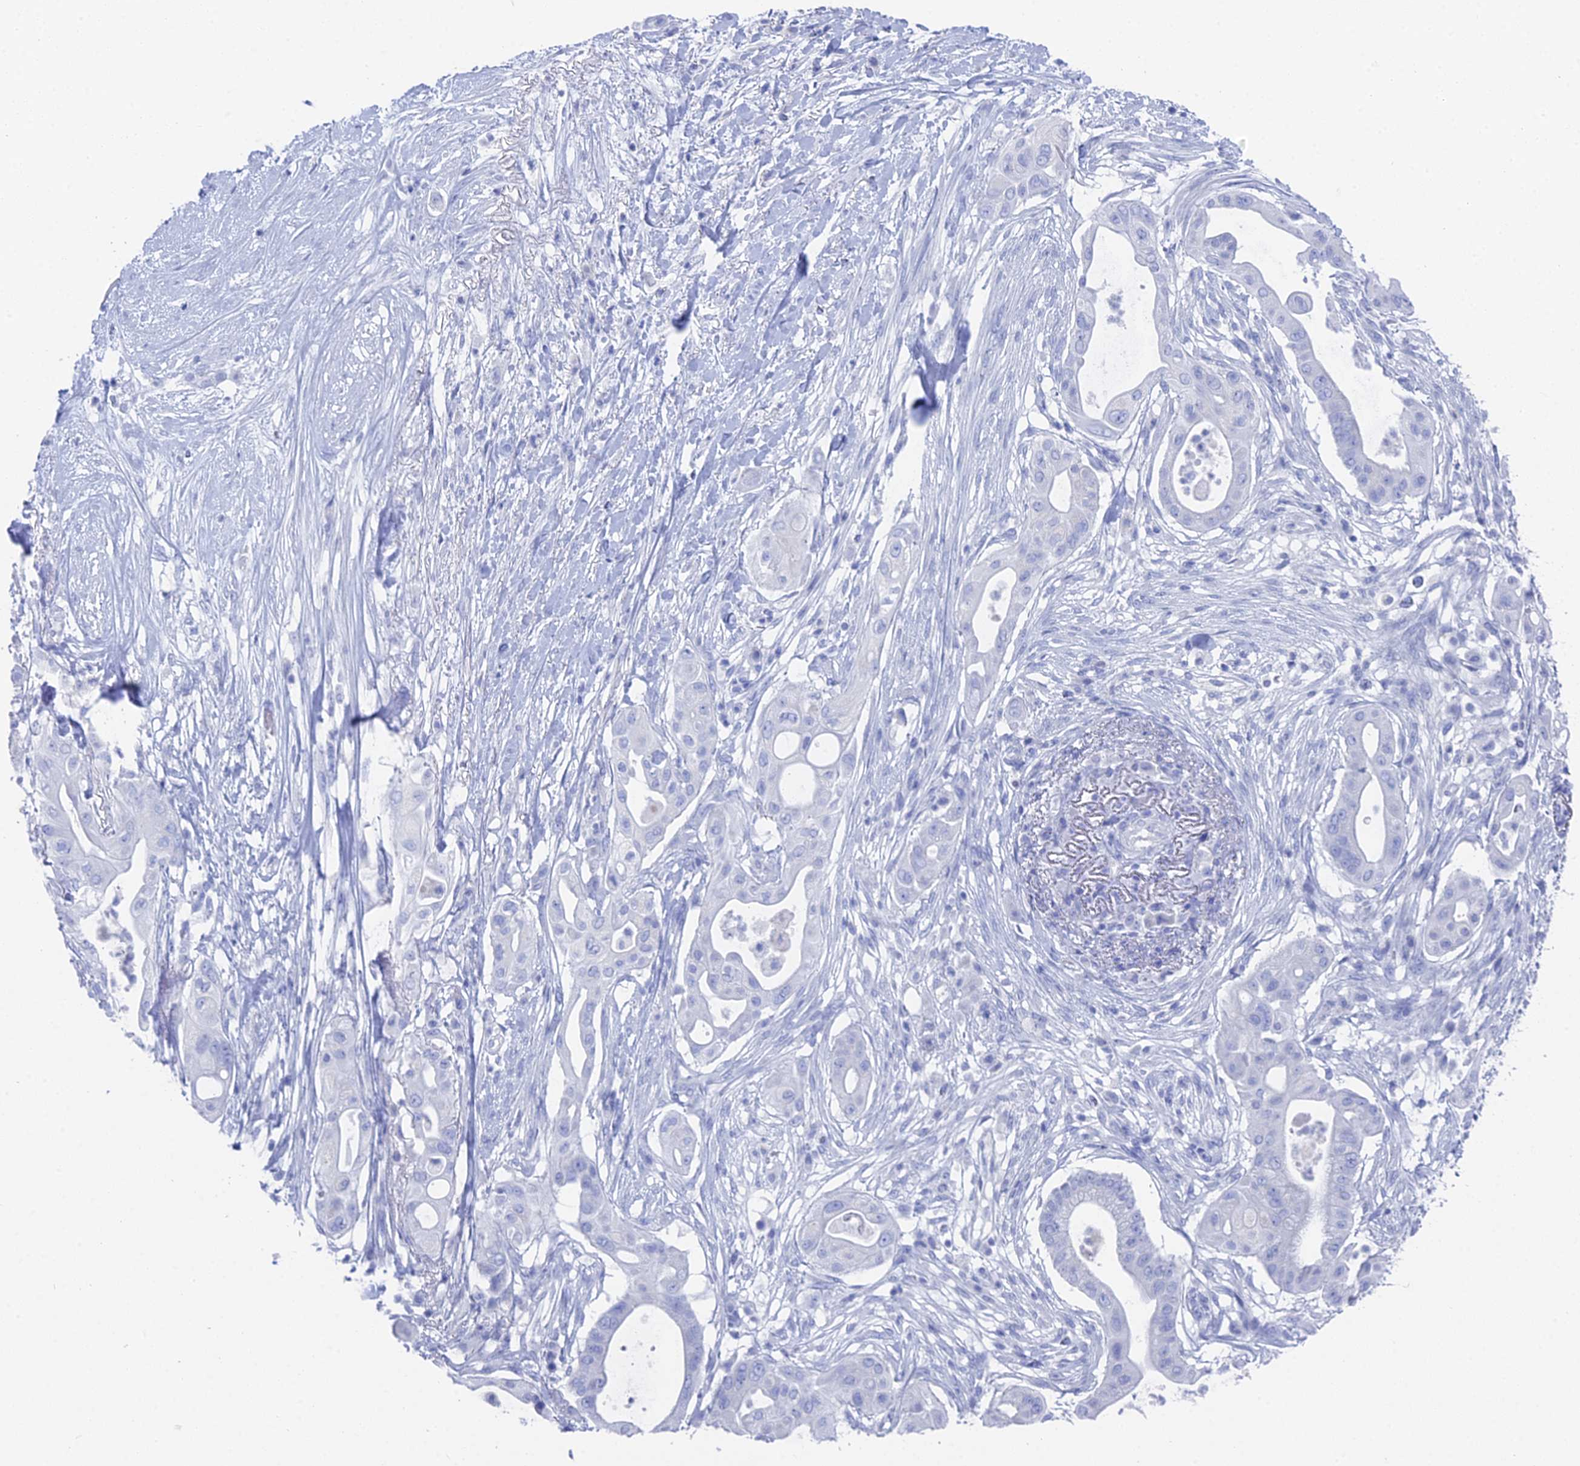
{"staining": {"intensity": "negative", "quantity": "none", "location": "none"}, "tissue": "pancreatic cancer", "cell_type": "Tumor cells", "image_type": "cancer", "snomed": [{"axis": "morphology", "description": "Adenocarcinoma, NOS"}, {"axis": "topography", "description": "Pancreas"}], "caption": "IHC histopathology image of pancreatic cancer stained for a protein (brown), which reveals no staining in tumor cells. Nuclei are stained in blue.", "gene": "ENPP3", "patient": {"sex": "male", "age": 68}}